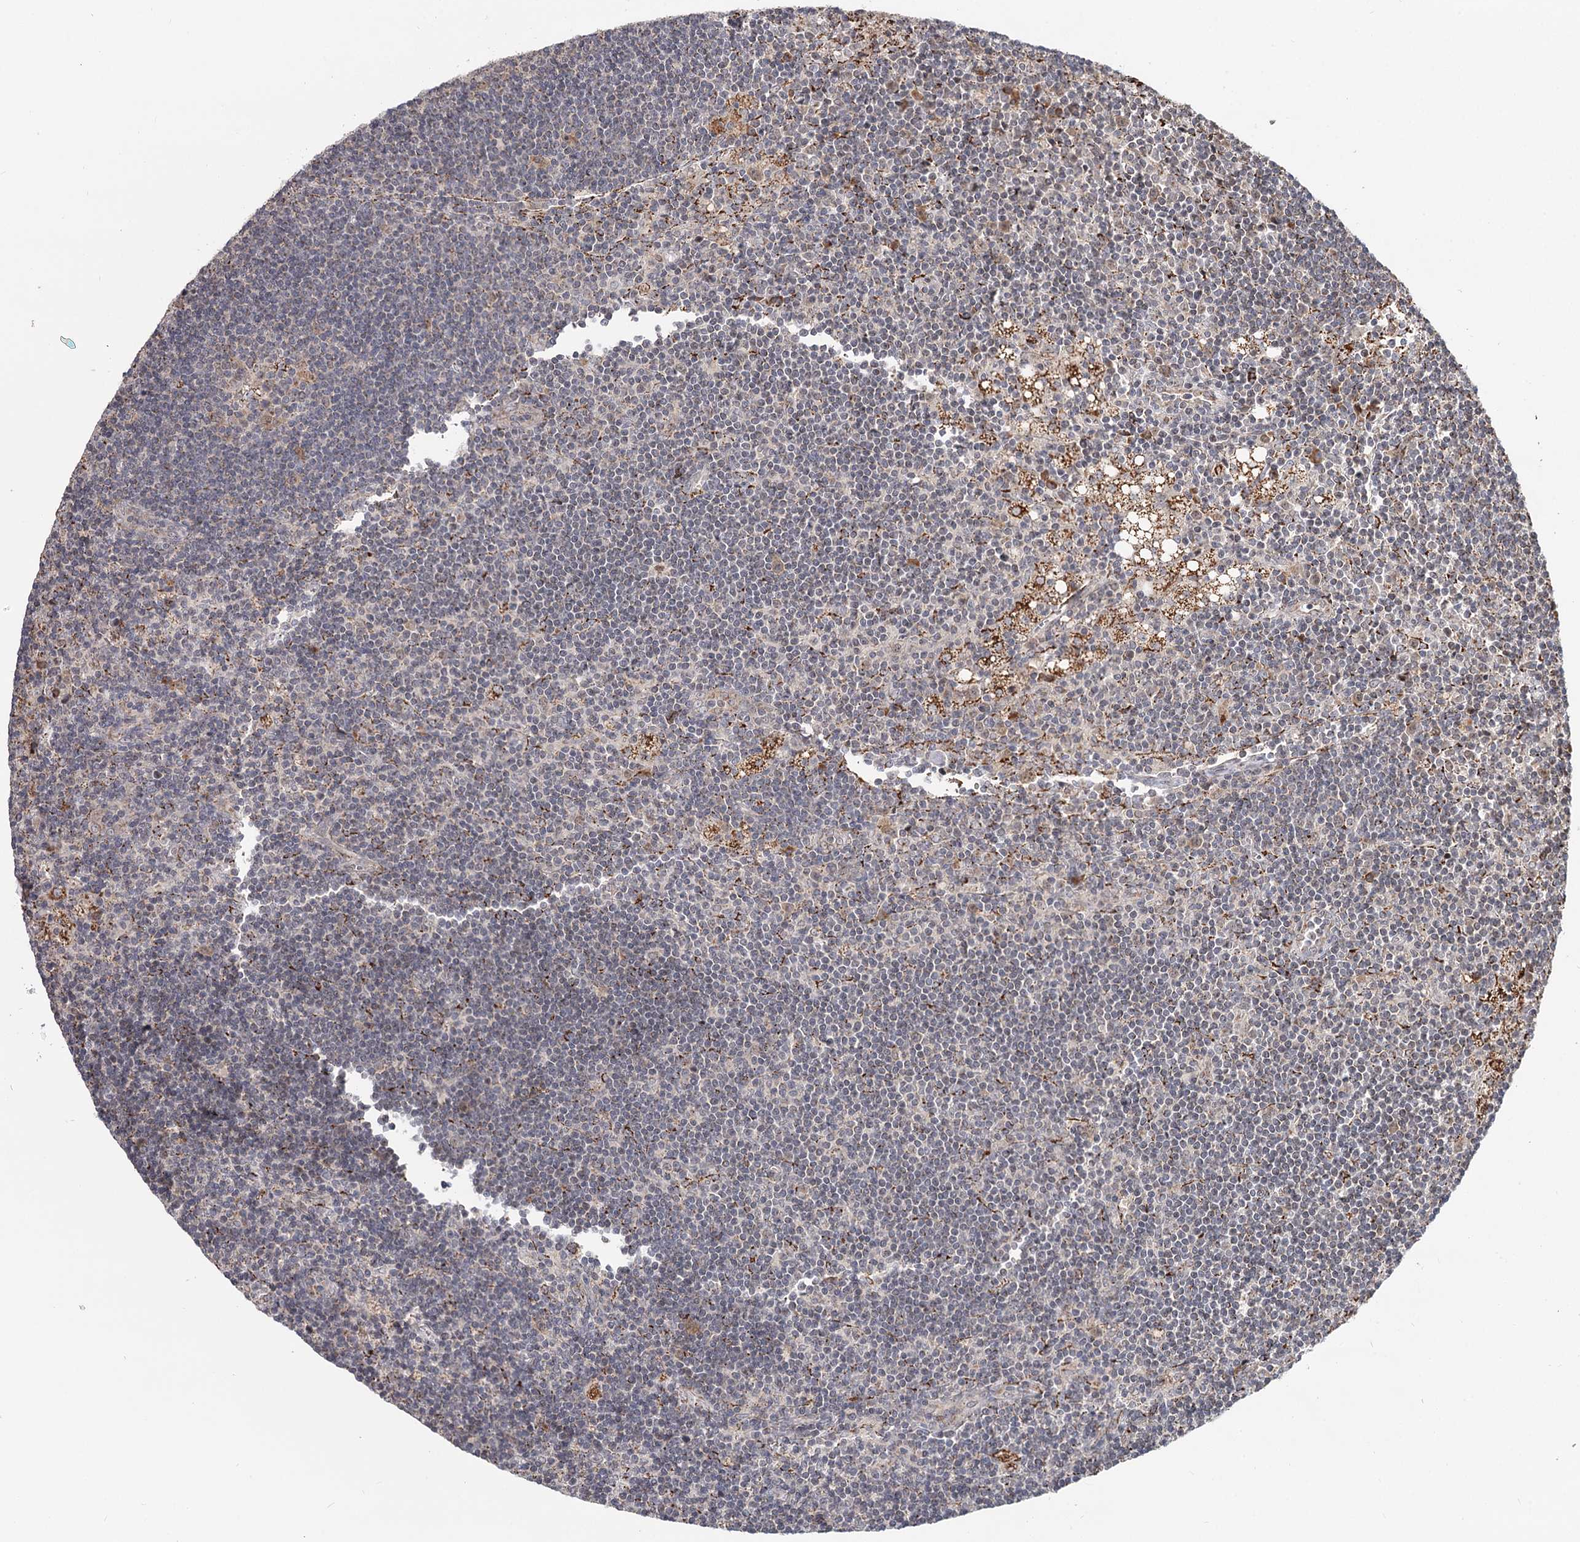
{"staining": {"intensity": "moderate", "quantity": "<25%", "location": "cytoplasmic/membranous"}, "tissue": "lymph node", "cell_type": "Germinal center cells", "image_type": "normal", "snomed": [{"axis": "morphology", "description": "Normal tissue, NOS"}, {"axis": "topography", "description": "Lymph node"}], "caption": "Immunohistochemistry (IHC) micrograph of unremarkable lymph node: human lymph node stained using immunohistochemistry demonstrates low levels of moderate protein expression localized specifically in the cytoplasmic/membranous of germinal center cells, appearing as a cytoplasmic/membranous brown color.", "gene": "CDC123", "patient": {"sex": "male", "age": 24}}